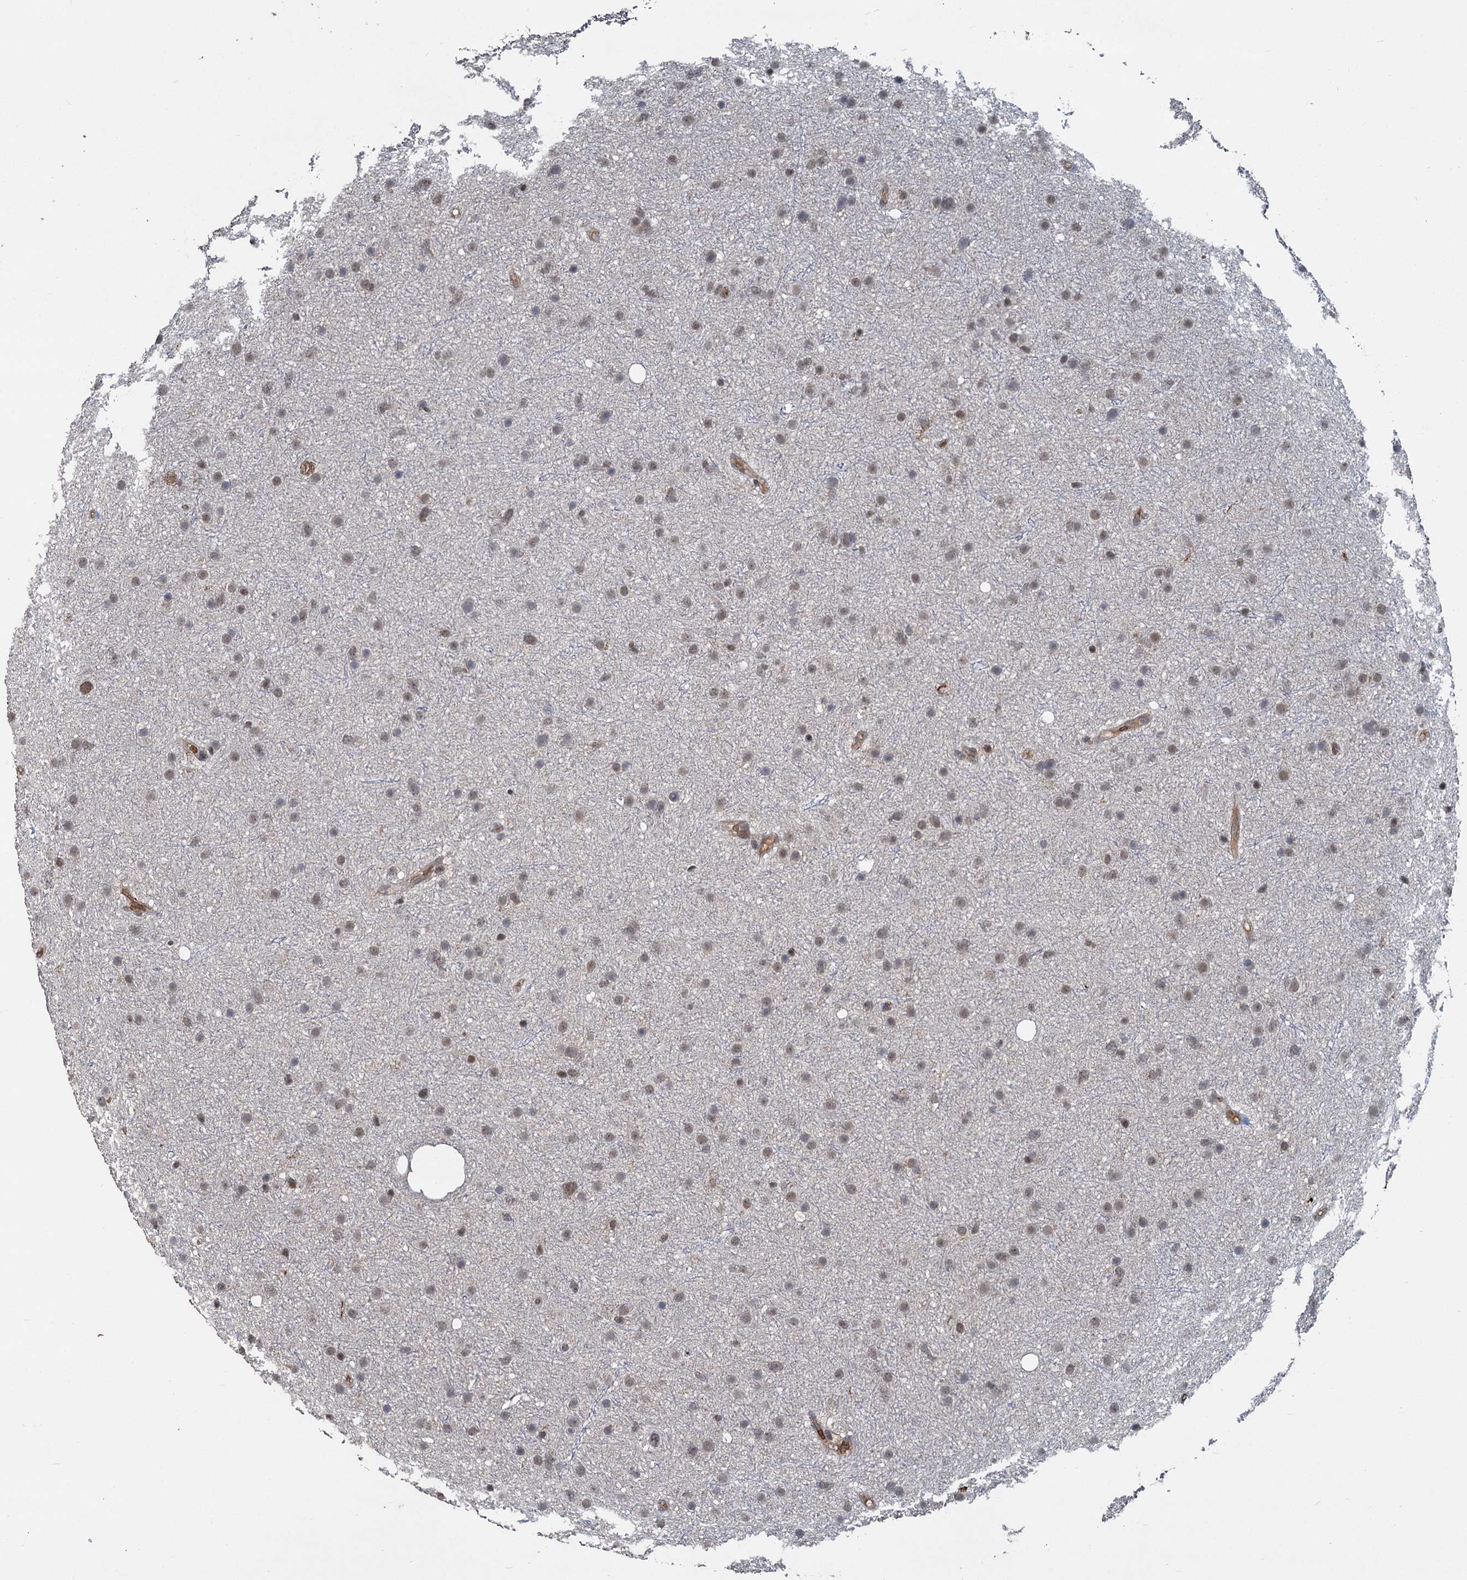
{"staining": {"intensity": "weak", "quantity": "25%-75%", "location": "nuclear"}, "tissue": "glioma", "cell_type": "Tumor cells", "image_type": "cancer", "snomed": [{"axis": "morphology", "description": "Glioma, malignant, Low grade"}, {"axis": "topography", "description": "Cerebral cortex"}], "caption": "Protein staining of glioma tissue exhibits weak nuclear expression in approximately 25%-75% of tumor cells.", "gene": "FANCI", "patient": {"sex": "female", "age": 39}}